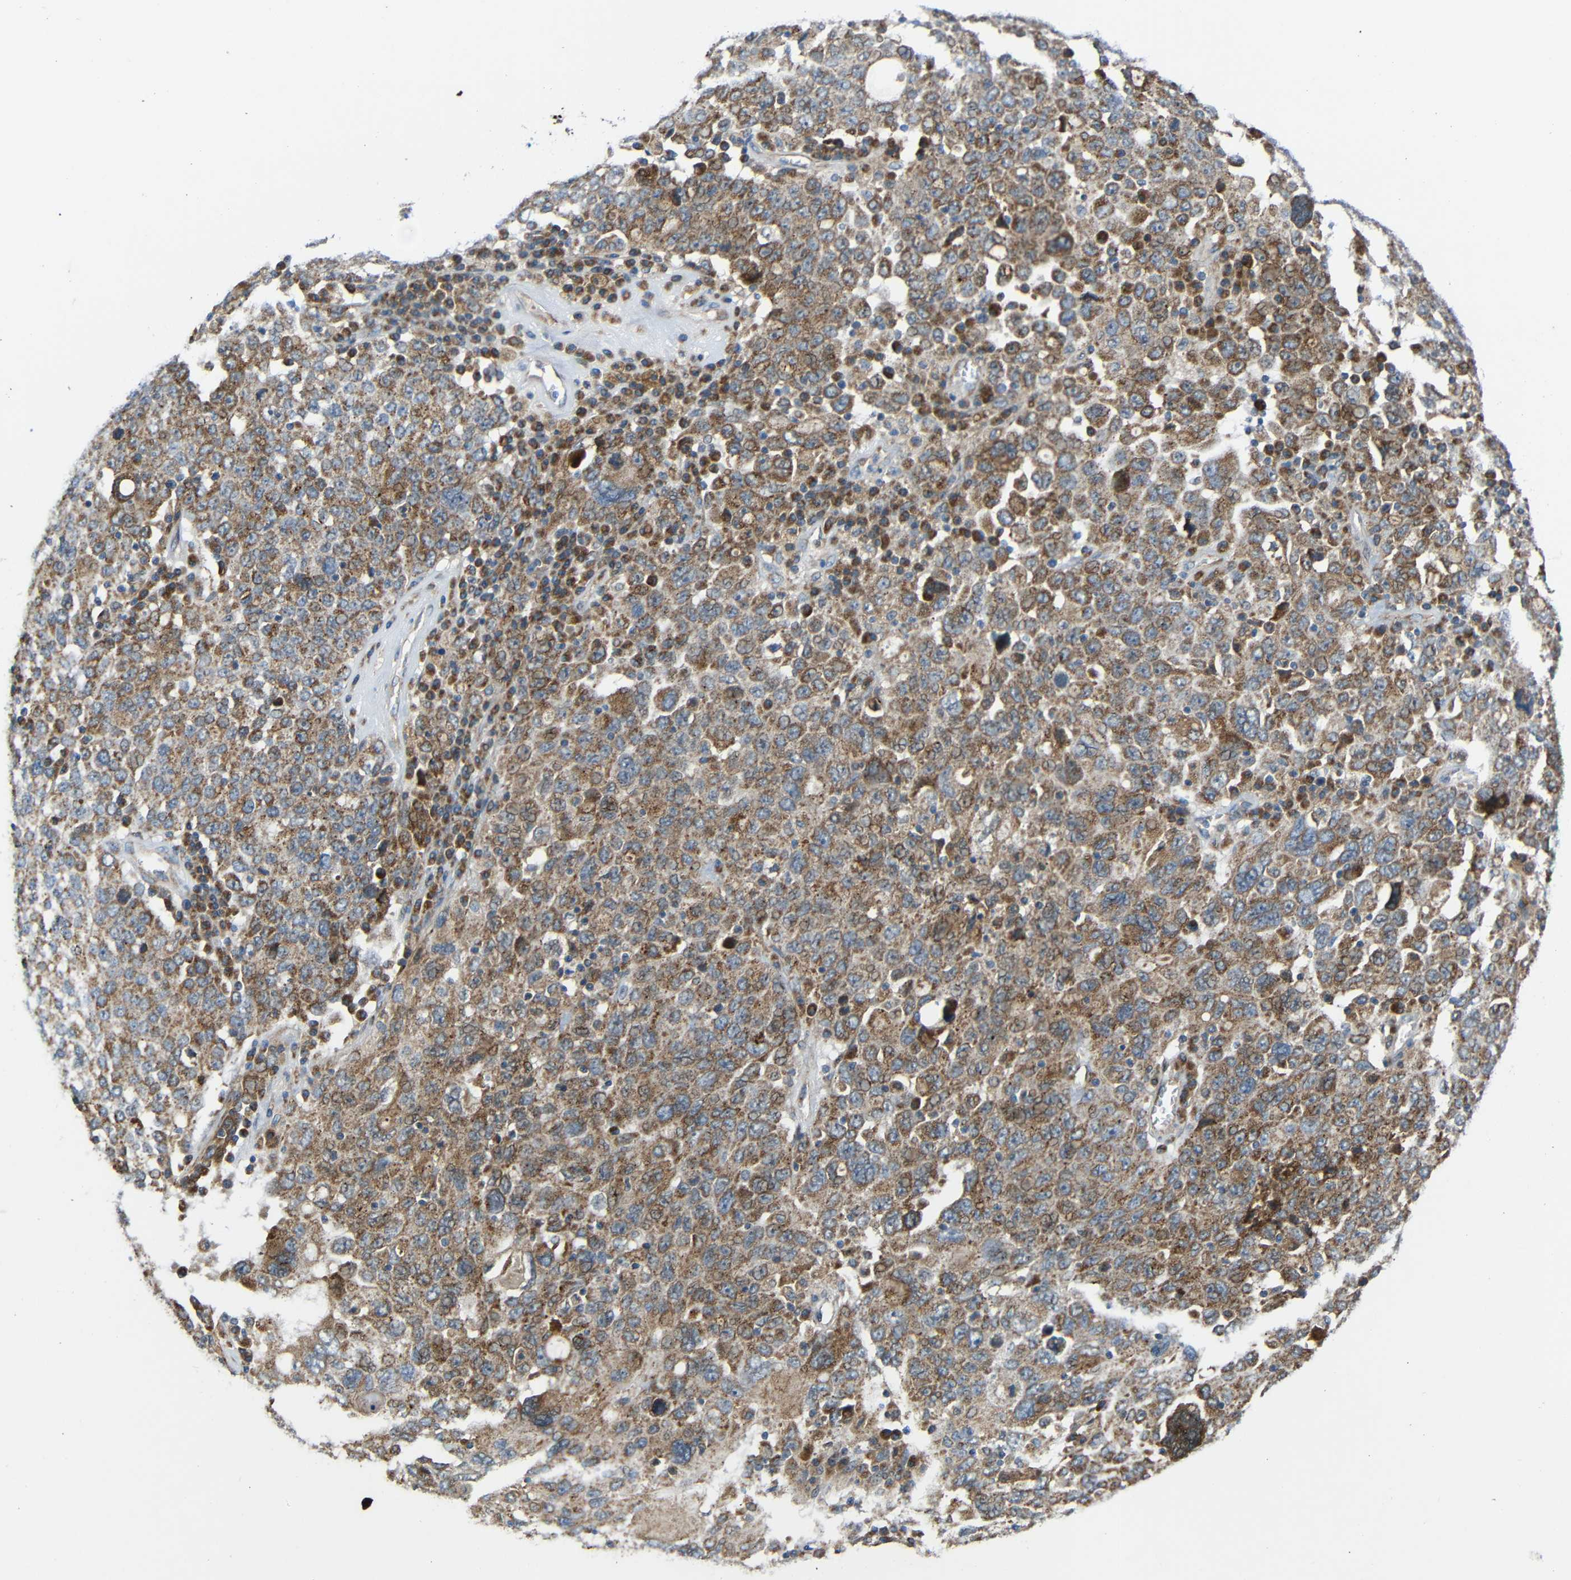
{"staining": {"intensity": "moderate", "quantity": ">75%", "location": "cytoplasmic/membranous"}, "tissue": "ovarian cancer", "cell_type": "Tumor cells", "image_type": "cancer", "snomed": [{"axis": "morphology", "description": "Carcinoma, endometroid"}, {"axis": "topography", "description": "Ovary"}], "caption": "Human ovarian endometroid carcinoma stained for a protein (brown) shows moderate cytoplasmic/membranous positive expression in approximately >75% of tumor cells.", "gene": "TMEM25", "patient": {"sex": "female", "age": 62}}